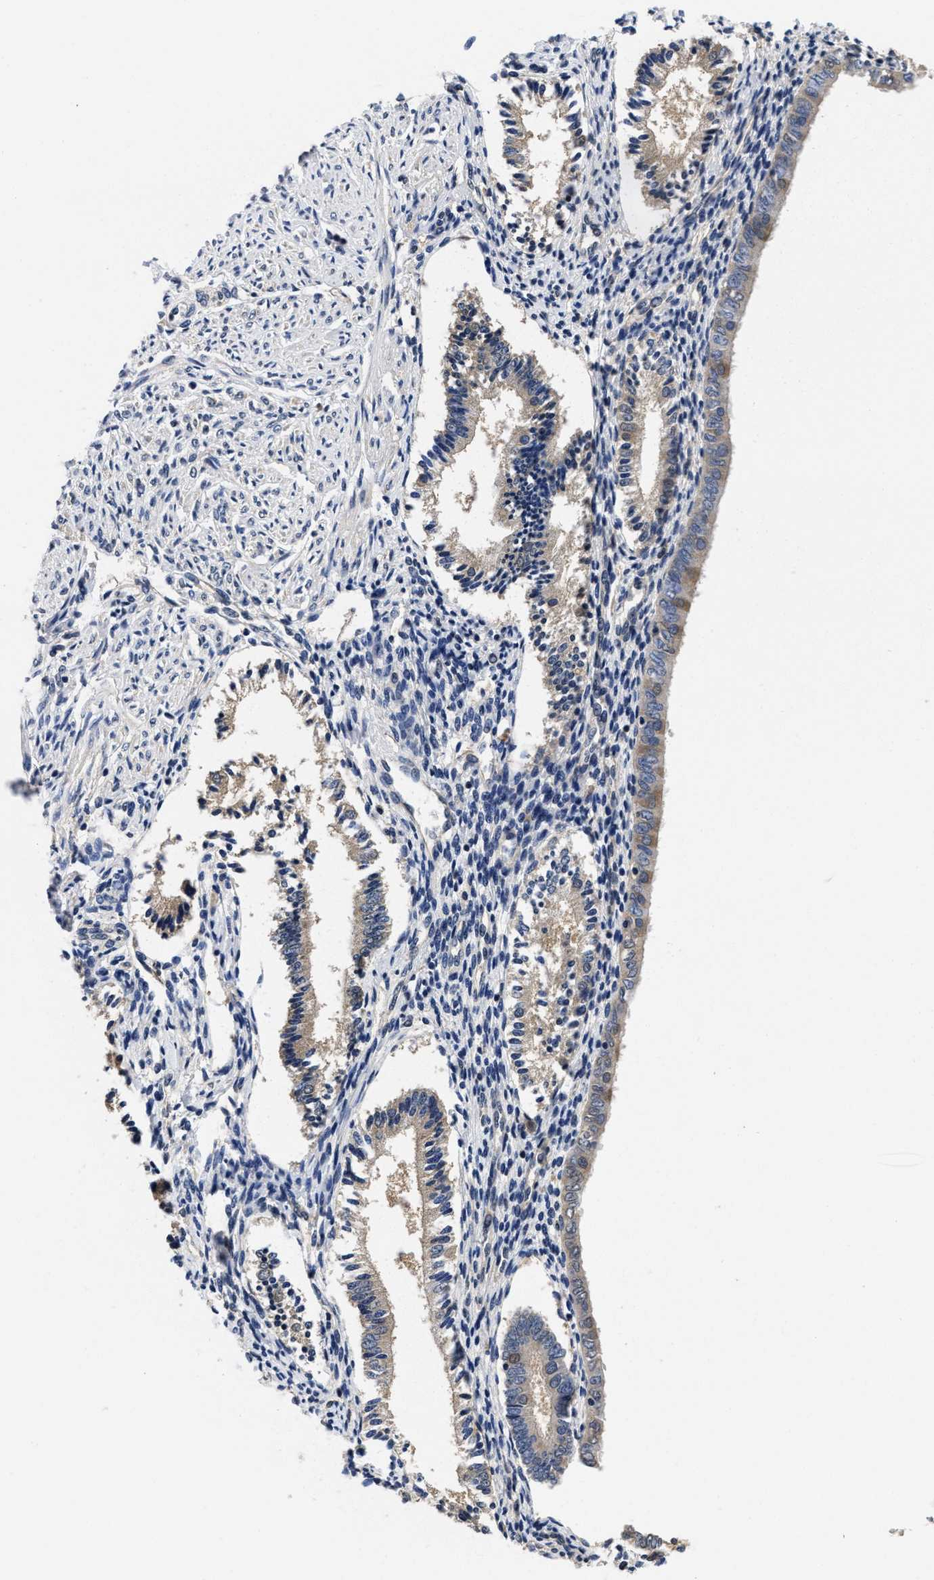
{"staining": {"intensity": "weak", "quantity": "<25%", "location": "cytoplasmic/membranous"}, "tissue": "endometrium", "cell_type": "Cells in endometrial stroma", "image_type": "normal", "snomed": [{"axis": "morphology", "description": "Normal tissue, NOS"}, {"axis": "topography", "description": "Endometrium"}], "caption": "An IHC photomicrograph of normal endometrium is shown. There is no staining in cells in endometrial stroma of endometrium. (Immunohistochemistry, brightfield microscopy, high magnification).", "gene": "MCOLN2", "patient": {"sex": "female", "age": 42}}